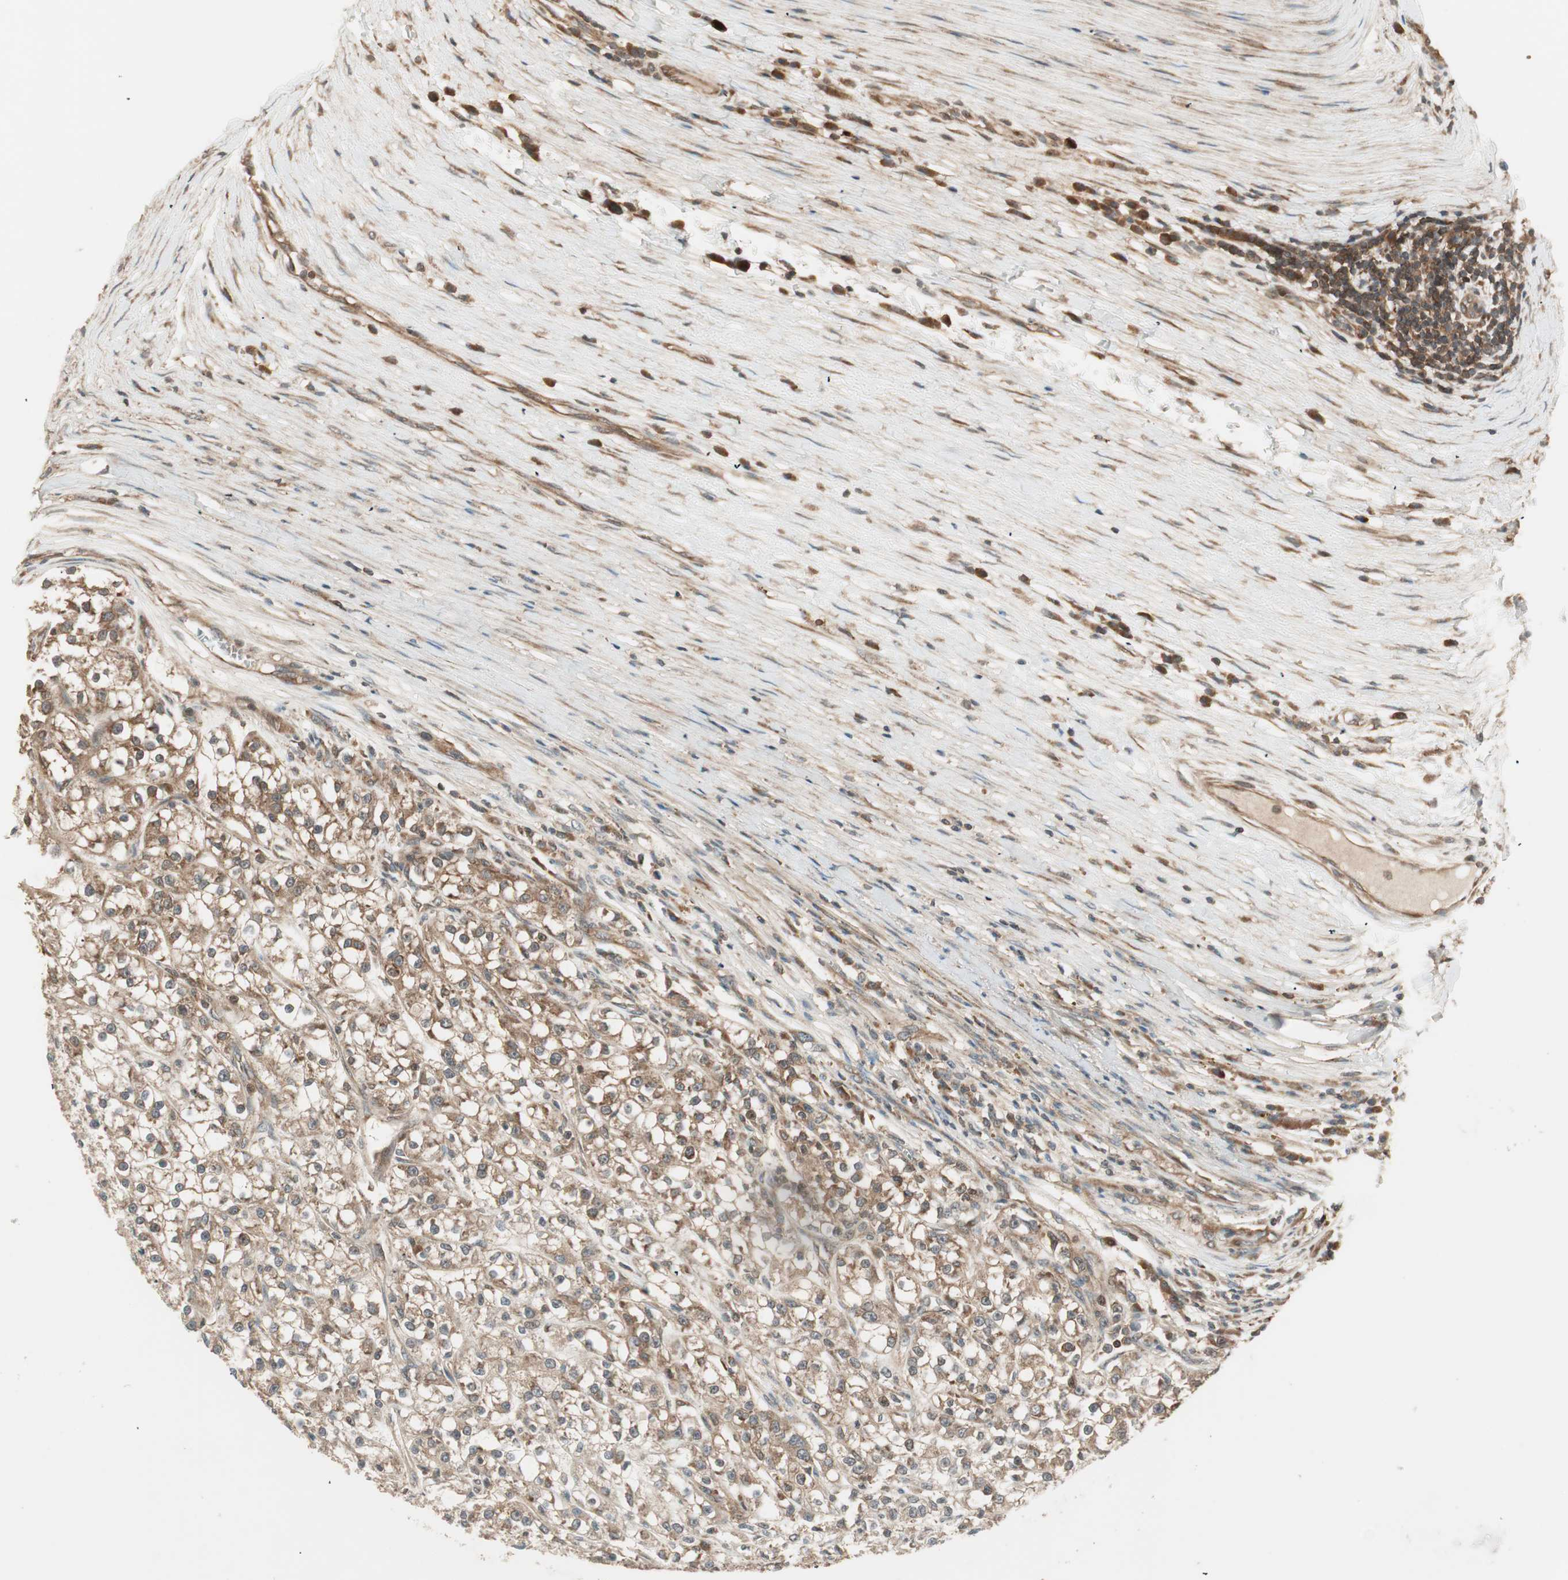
{"staining": {"intensity": "moderate", "quantity": ">75%", "location": "cytoplasmic/membranous"}, "tissue": "renal cancer", "cell_type": "Tumor cells", "image_type": "cancer", "snomed": [{"axis": "morphology", "description": "Adenocarcinoma, NOS"}, {"axis": "topography", "description": "Kidney"}], "caption": "Renal cancer stained with immunohistochemistry exhibits moderate cytoplasmic/membranous expression in approximately >75% of tumor cells.", "gene": "CNOT4", "patient": {"sex": "female", "age": 52}}